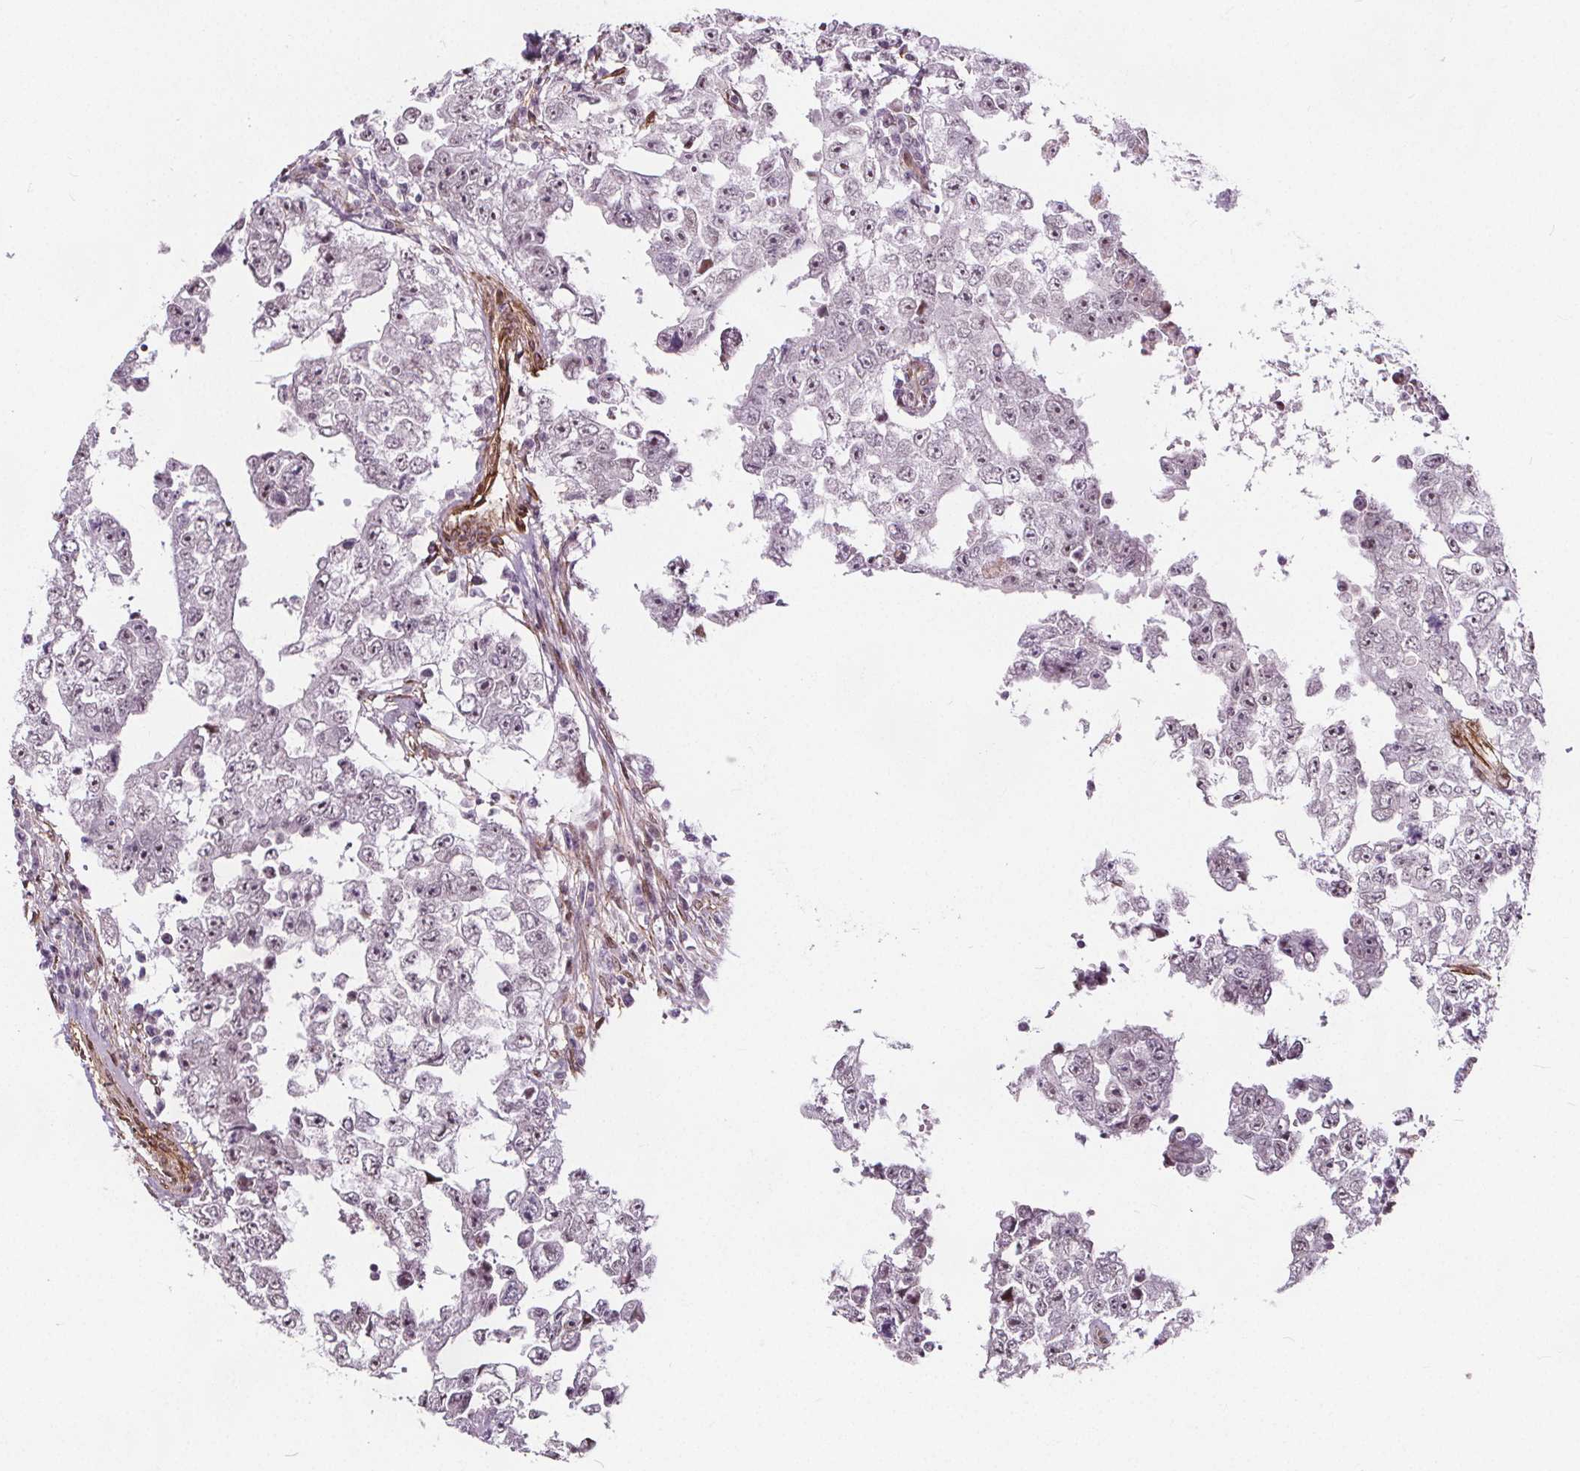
{"staining": {"intensity": "weak", "quantity": "25%-75%", "location": "nuclear"}, "tissue": "testis cancer", "cell_type": "Tumor cells", "image_type": "cancer", "snomed": [{"axis": "morphology", "description": "Carcinoma, Embryonal, NOS"}, {"axis": "topography", "description": "Testis"}], "caption": "Protein expression analysis of human embryonal carcinoma (testis) reveals weak nuclear staining in about 25%-75% of tumor cells.", "gene": "HAS1", "patient": {"sex": "male", "age": 36}}